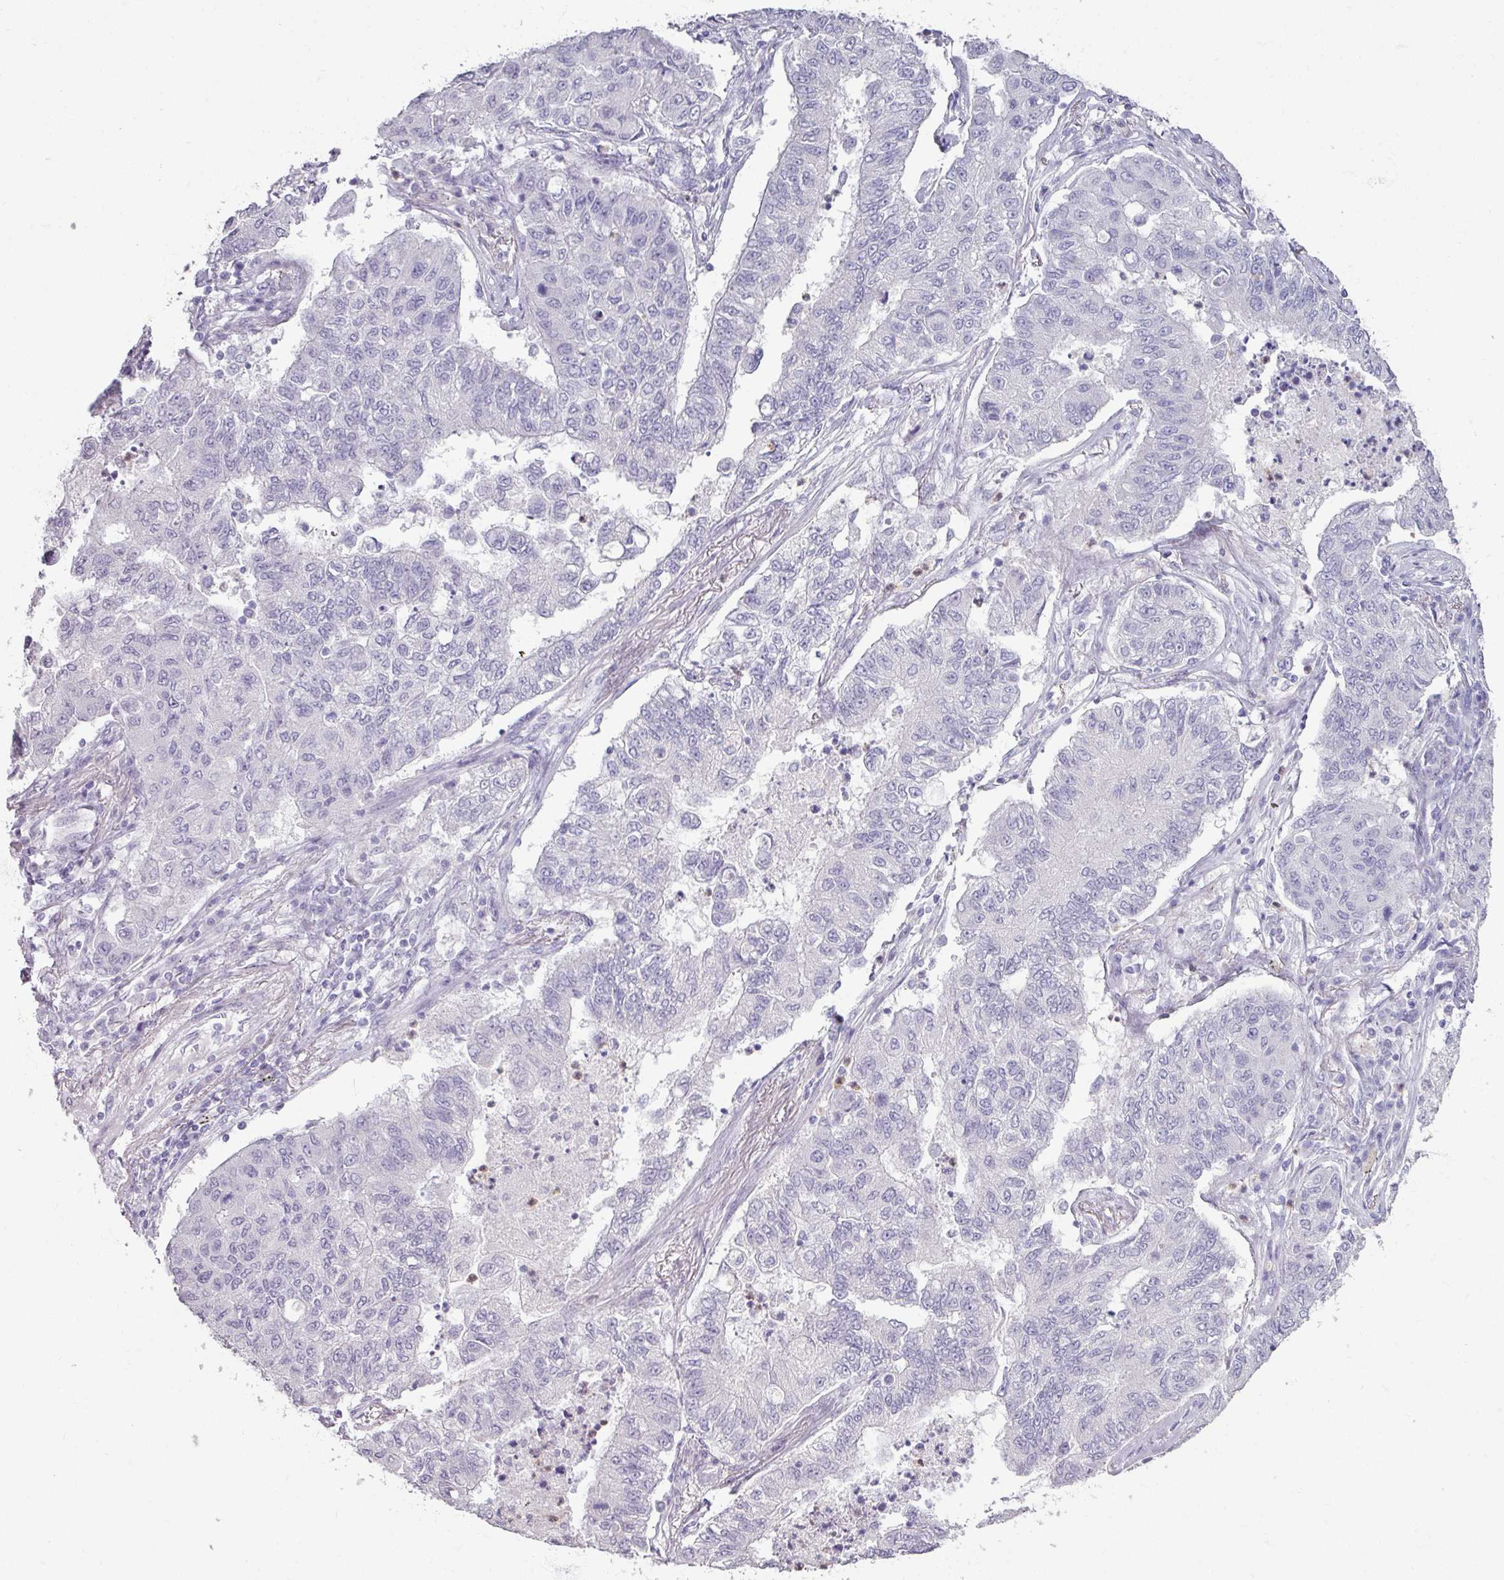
{"staining": {"intensity": "negative", "quantity": "none", "location": "none"}, "tissue": "lung cancer", "cell_type": "Tumor cells", "image_type": "cancer", "snomed": [{"axis": "morphology", "description": "Squamous cell carcinoma, NOS"}, {"axis": "topography", "description": "Lung"}], "caption": "This is an immunohistochemistry histopathology image of lung squamous cell carcinoma. There is no expression in tumor cells.", "gene": "ARG1", "patient": {"sex": "male", "age": 74}}